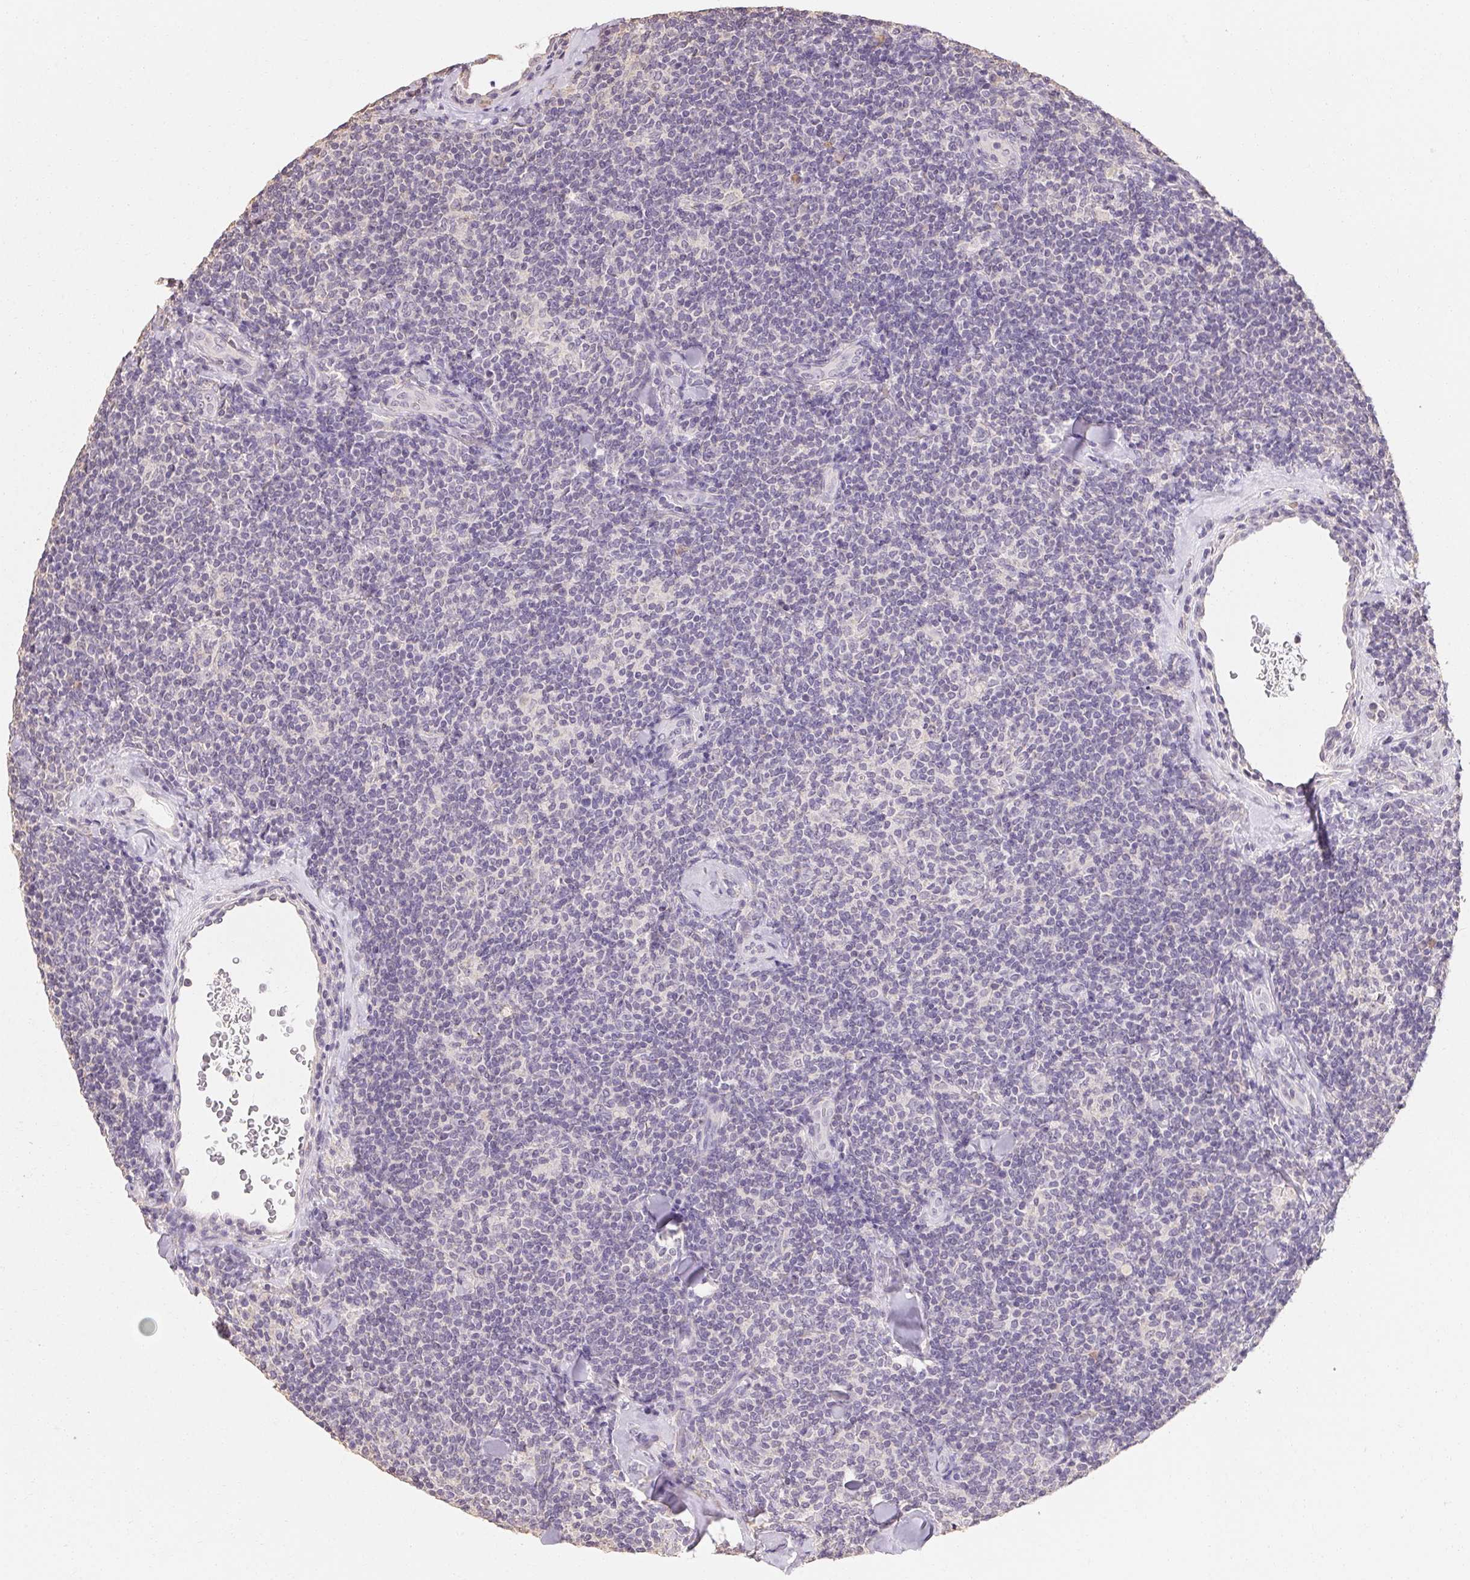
{"staining": {"intensity": "negative", "quantity": "none", "location": "none"}, "tissue": "lymphoma", "cell_type": "Tumor cells", "image_type": "cancer", "snomed": [{"axis": "morphology", "description": "Malignant lymphoma, non-Hodgkin's type, Low grade"}, {"axis": "topography", "description": "Lymph node"}], "caption": "DAB immunohistochemical staining of human lymphoma exhibits no significant staining in tumor cells.", "gene": "MAP7D2", "patient": {"sex": "female", "age": 56}}